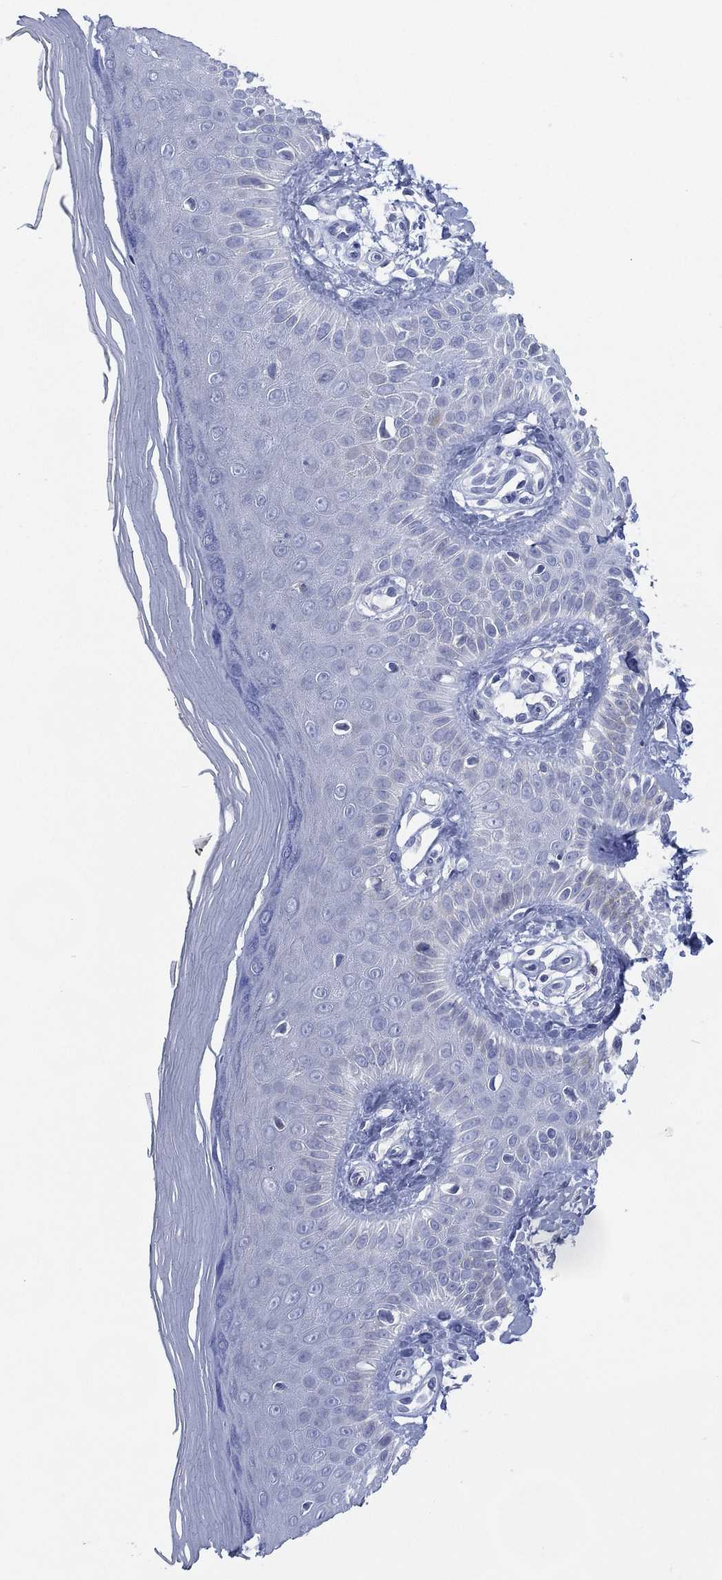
{"staining": {"intensity": "negative", "quantity": "none", "location": "none"}, "tissue": "skin", "cell_type": "Fibroblasts", "image_type": "normal", "snomed": [{"axis": "morphology", "description": "Normal tissue, NOS"}, {"axis": "morphology", "description": "Inflammation, NOS"}, {"axis": "morphology", "description": "Fibrosis, NOS"}, {"axis": "topography", "description": "Skin"}], "caption": "Histopathology image shows no significant protein expression in fibroblasts of normal skin. (DAB (3,3'-diaminobenzidine) IHC with hematoxylin counter stain).", "gene": "TMEM247", "patient": {"sex": "male", "age": 71}}